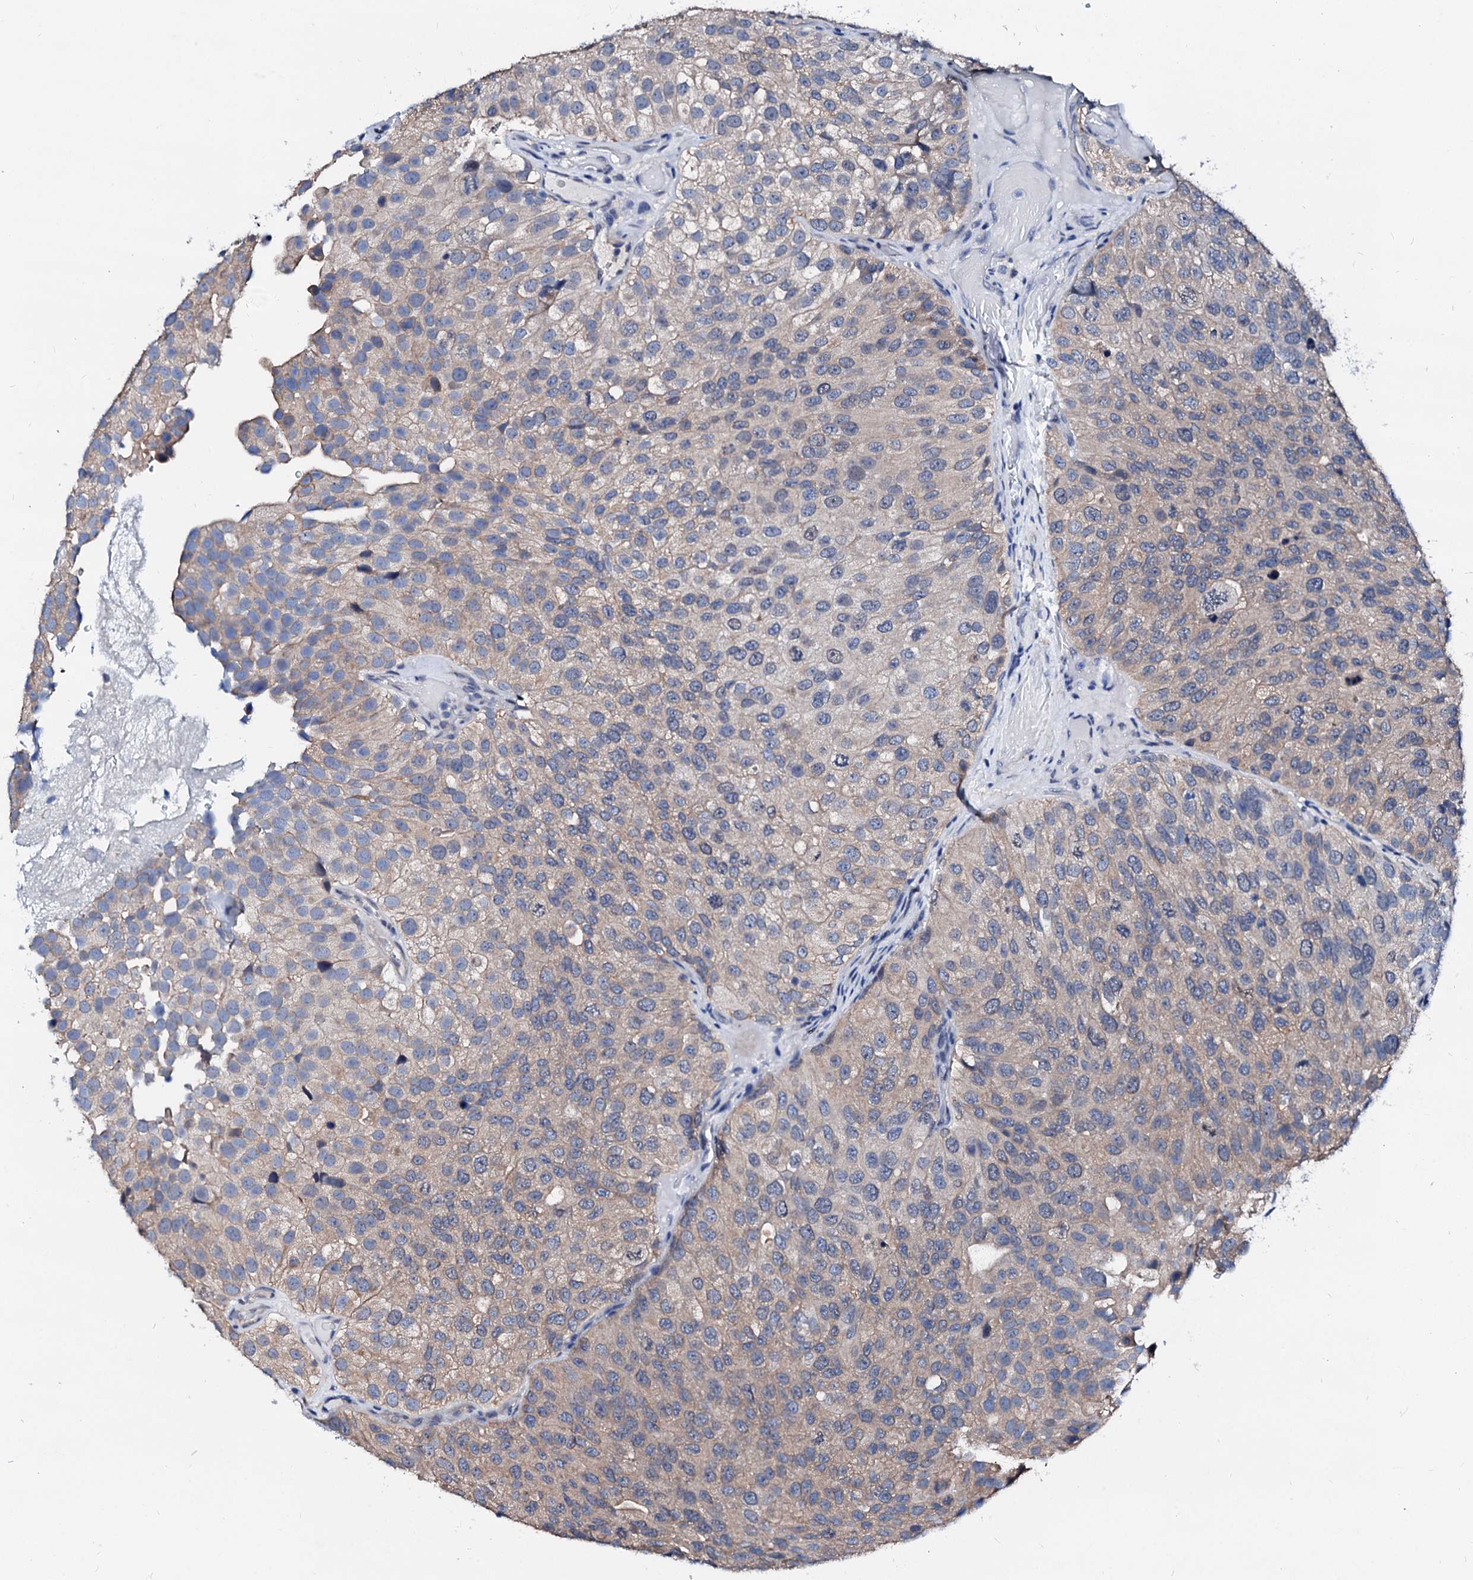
{"staining": {"intensity": "weak", "quantity": "<25%", "location": "cytoplasmic/membranous"}, "tissue": "urothelial cancer", "cell_type": "Tumor cells", "image_type": "cancer", "snomed": [{"axis": "morphology", "description": "Urothelial carcinoma, Low grade"}, {"axis": "topography", "description": "Urinary bladder"}], "caption": "Tumor cells show no significant protein staining in urothelial carcinoma (low-grade).", "gene": "CSN2", "patient": {"sex": "male", "age": 78}}